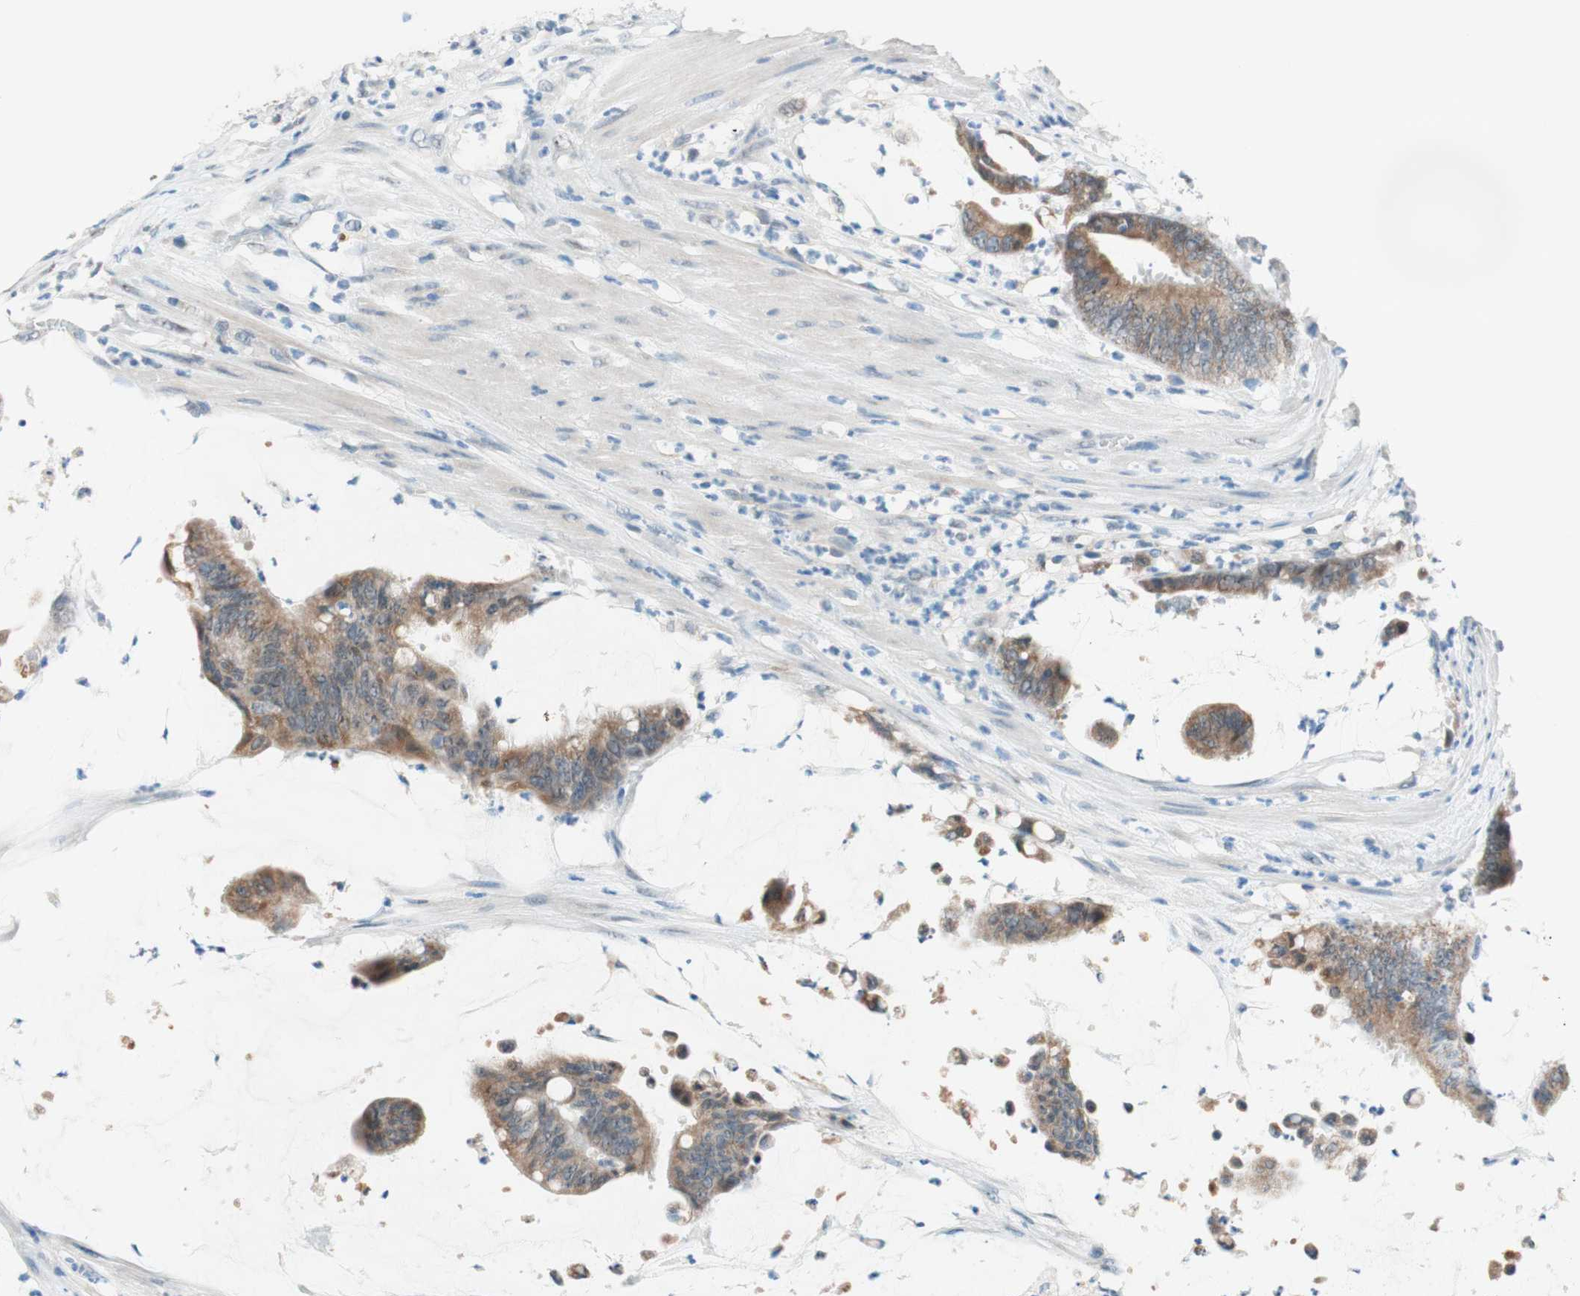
{"staining": {"intensity": "weak", "quantity": "25%-75%", "location": "cytoplasmic/membranous"}, "tissue": "colorectal cancer", "cell_type": "Tumor cells", "image_type": "cancer", "snomed": [{"axis": "morphology", "description": "Adenocarcinoma, NOS"}, {"axis": "topography", "description": "Rectum"}], "caption": "The immunohistochemical stain shows weak cytoplasmic/membranous expression in tumor cells of colorectal cancer tissue.", "gene": "JPH1", "patient": {"sex": "female", "age": 66}}